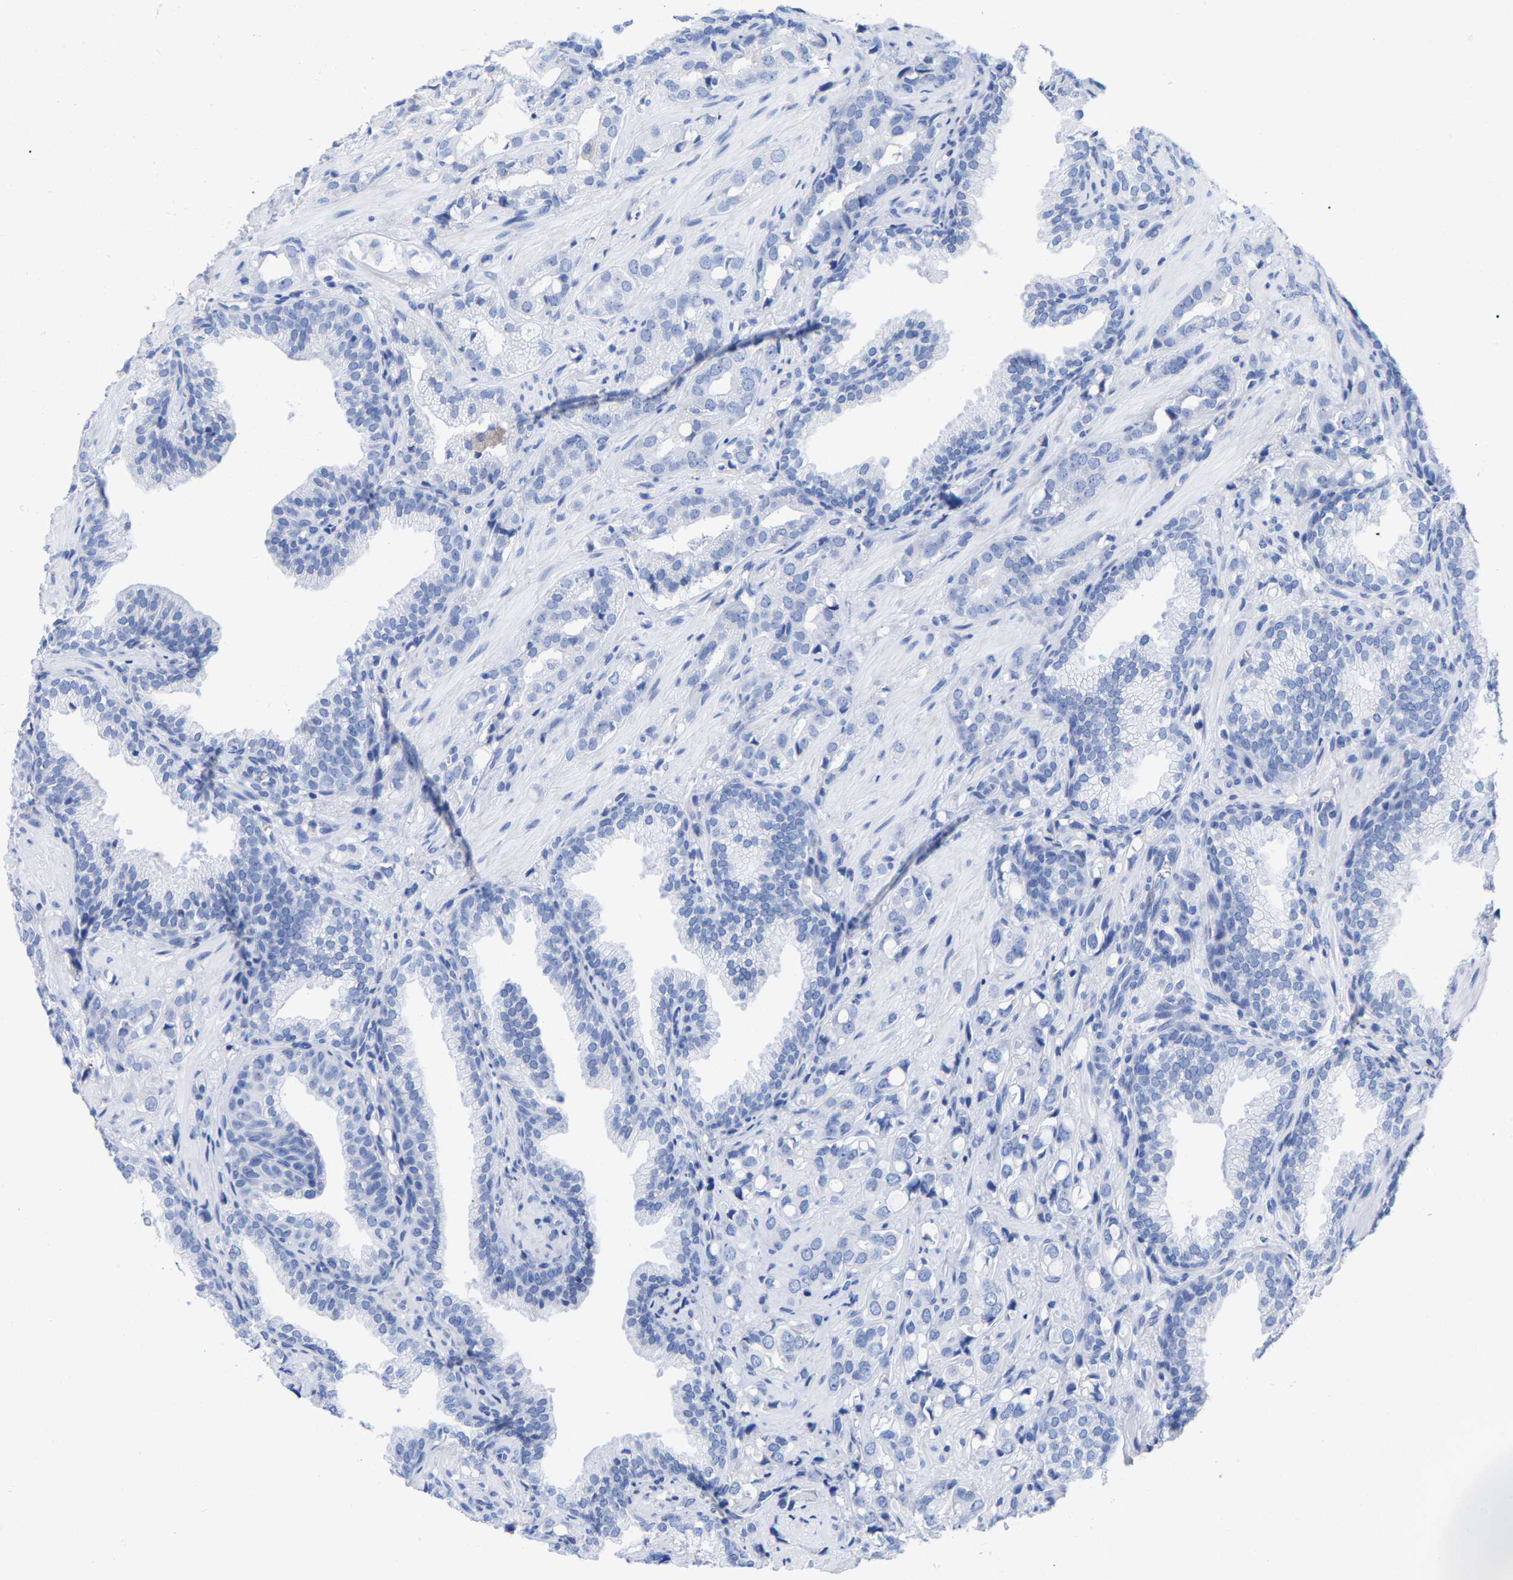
{"staining": {"intensity": "negative", "quantity": "none", "location": "none"}, "tissue": "prostate cancer", "cell_type": "Tumor cells", "image_type": "cancer", "snomed": [{"axis": "morphology", "description": "Adenocarcinoma, High grade"}, {"axis": "topography", "description": "Prostate"}], "caption": "Immunohistochemical staining of prostate high-grade adenocarcinoma shows no significant staining in tumor cells. (DAB (3,3'-diaminobenzidine) immunohistochemistry (IHC) visualized using brightfield microscopy, high magnification).", "gene": "HAPLN1", "patient": {"sex": "male", "age": 52}}